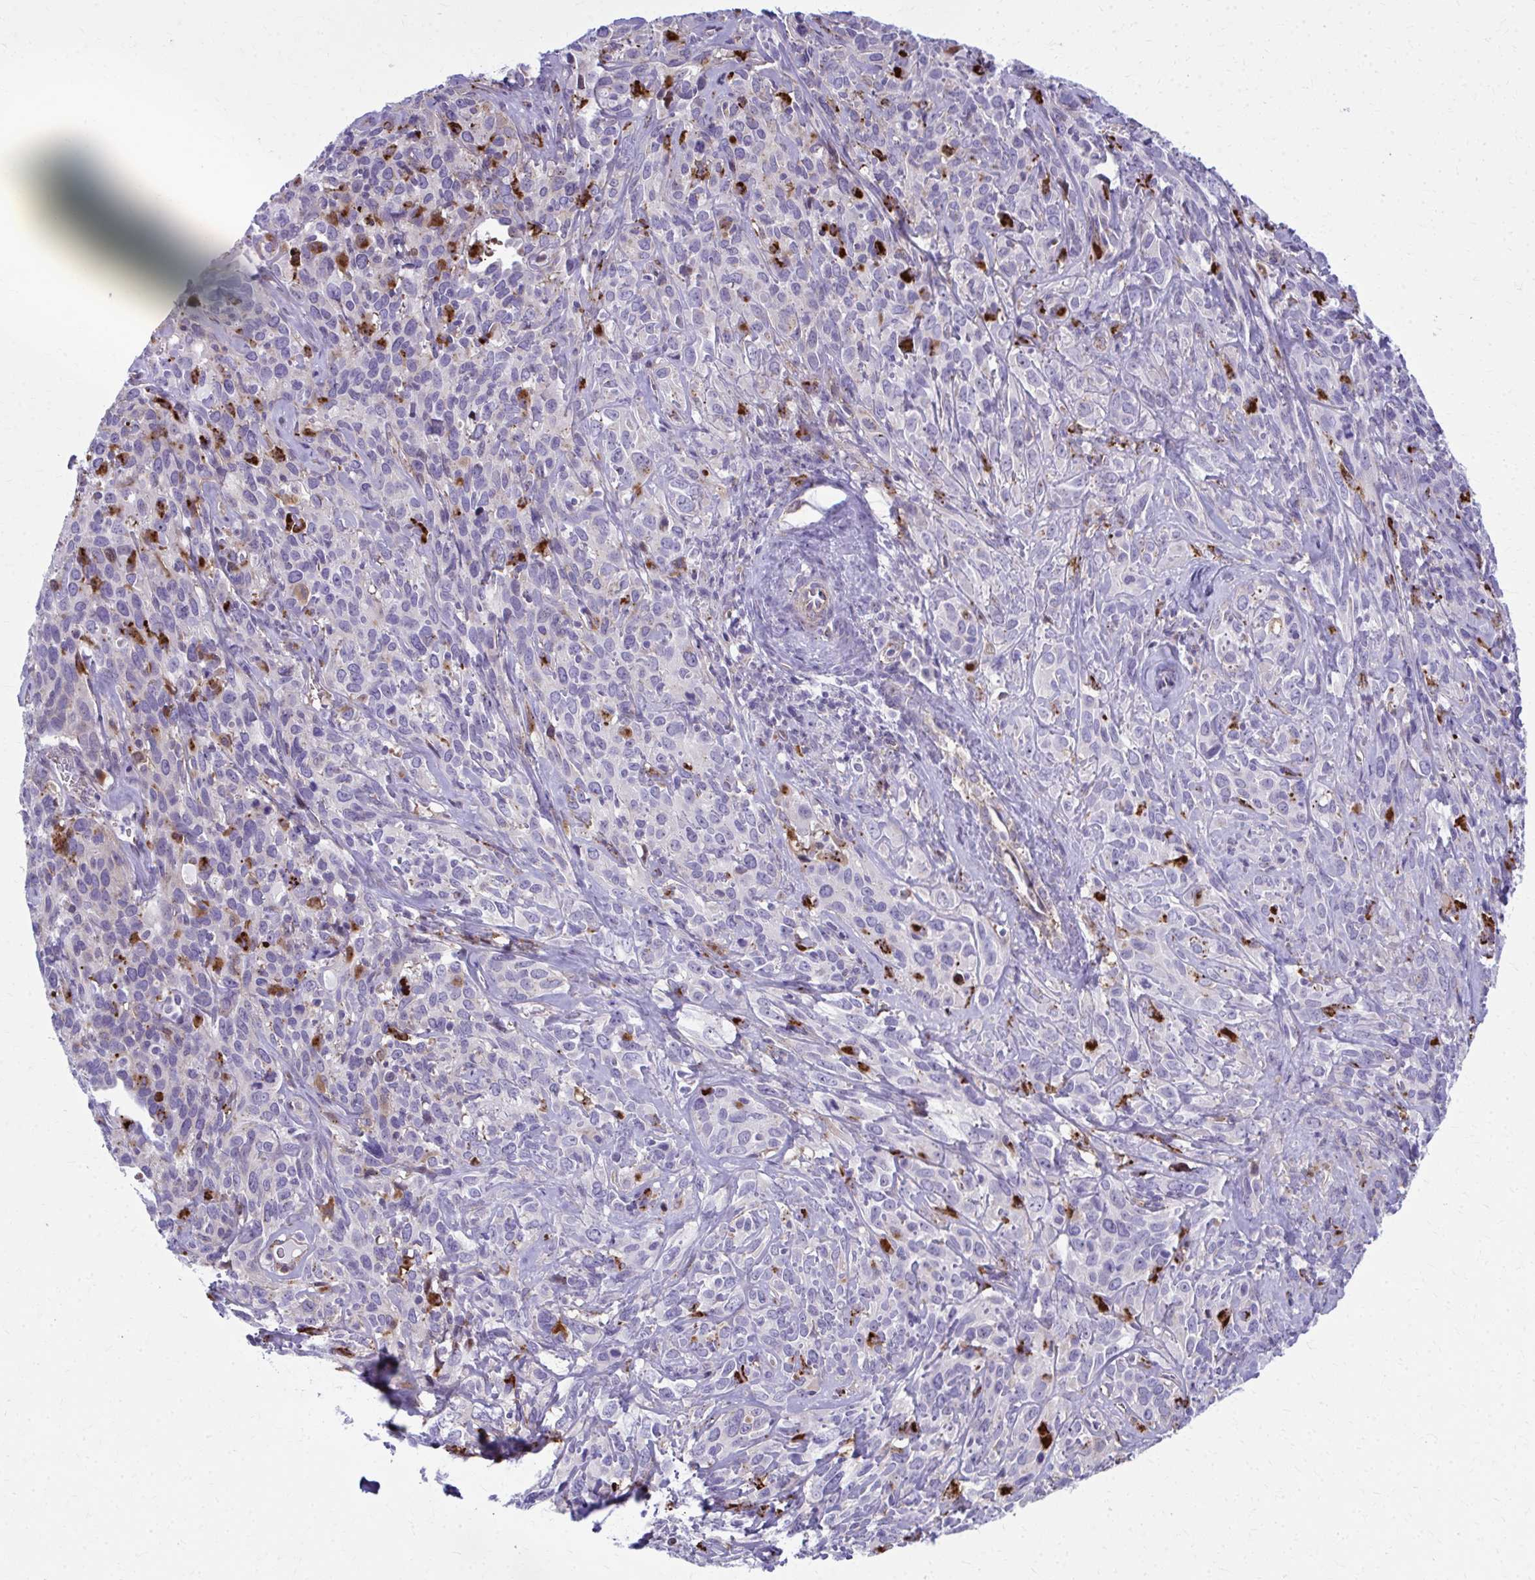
{"staining": {"intensity": "negative", "quantity": "none", "location": "none"}, "tissue": "cervical cancer", "cell_type": "Tumor cells", "image_type": "cancer", "snomed": [{"axis": "morphology", "description": "Normal tissue, NOS"}, {"axis": "morphology", "description": "Squamous cell carcinoma, NOS"}, {"axis": "topography", "description": "Cervix"}], "caption": "Squamous cell carcinoma (cervical) was stained to show a protein in brown. There is no significant staining in tumor cells.", "gene": "LRRC4B", "patient": {"sex": "female", "age": 51}}